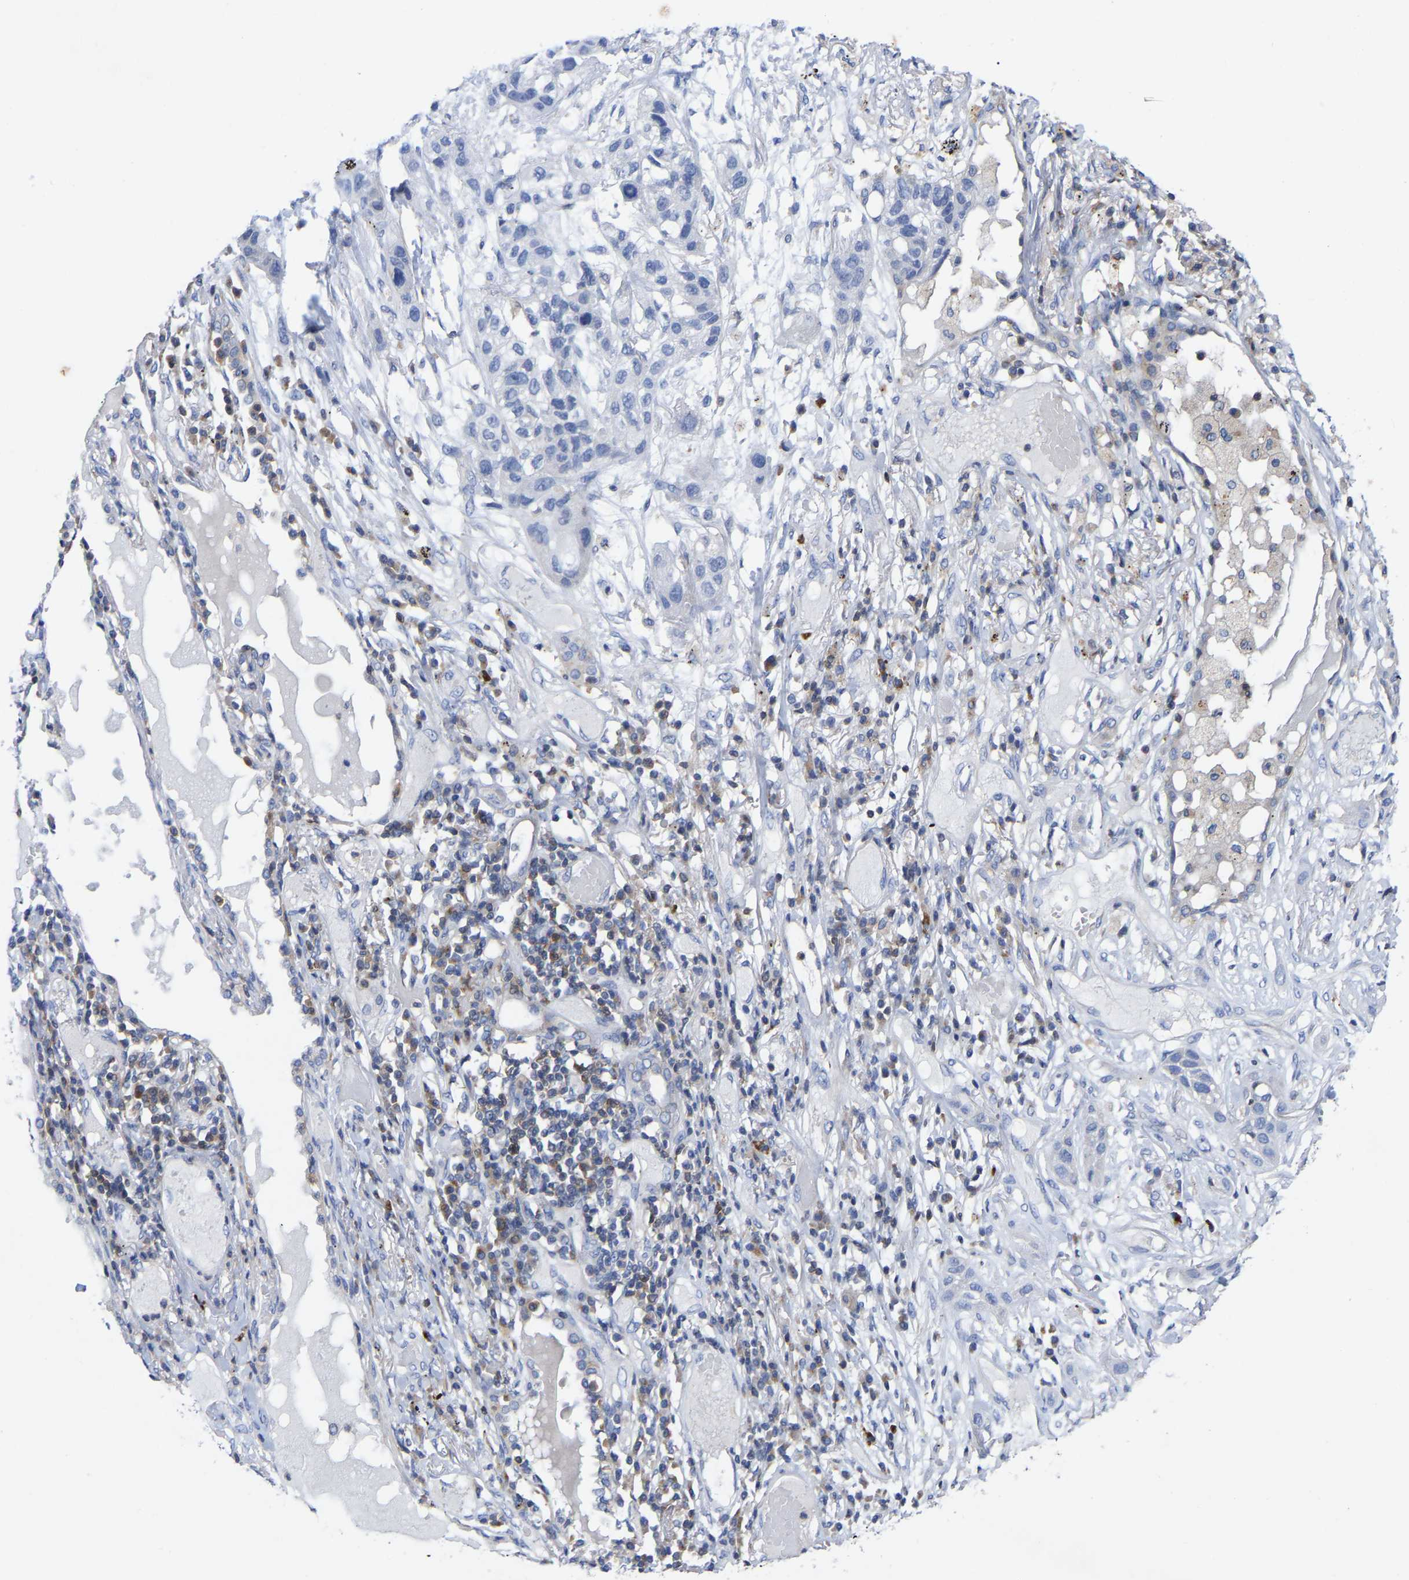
{"staining": {"intensity": "negative", "quantity": "none", "location": "none"}, "tissue": "lung cancer", "cell_type": "Tumor cells", "image_type": "cancer", "snomed": [{"axis": "morphology", "description": "Squamous cell carcinoma, NOS"}, {"axis": "topography", "description": "Lung"}], "caption": "IHC image of lung cancer stained for a protein (brown), which demonstrates no expression in tumor cells.", "gene": "PTPN7", "patient": {"sex": "male", "age": 71}}